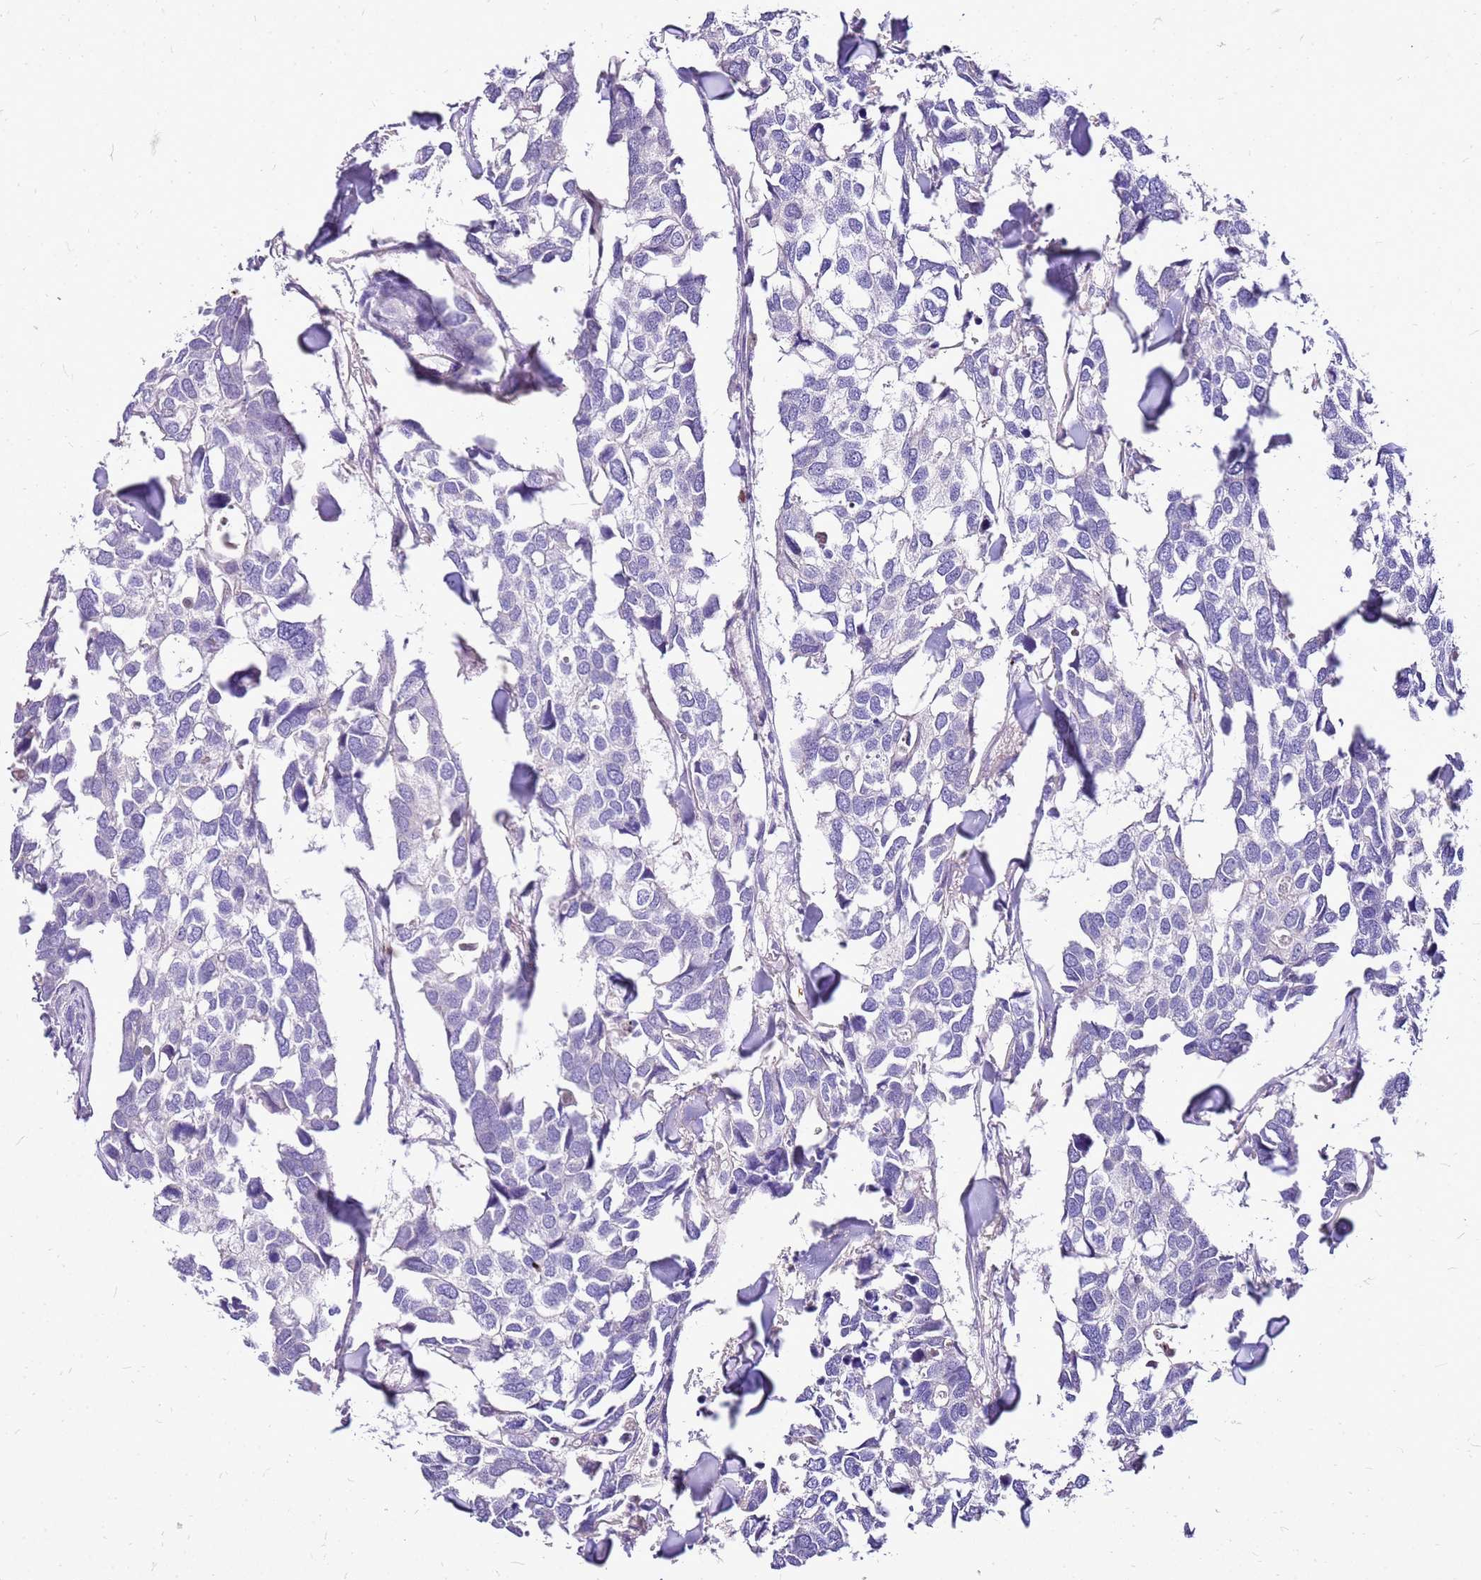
{"staining": {"intensity": "negative", "quantity": "none", "location": "none"}, "tissue": "breast cancer", "cell_type": "Tumor cells", "image_type": "cancer", "snomed": [{"axis": "morphology", "description": "Duct carcinoma"}, {"axis": "topography", "description": "Breast"}], "caption": "A micrograph of human breast cancer is negative for staining in tumor cells. (DAB IHC, high magnification).", "gene": "DCDC2B", "patient": {"sex": "female", "age": 83}}